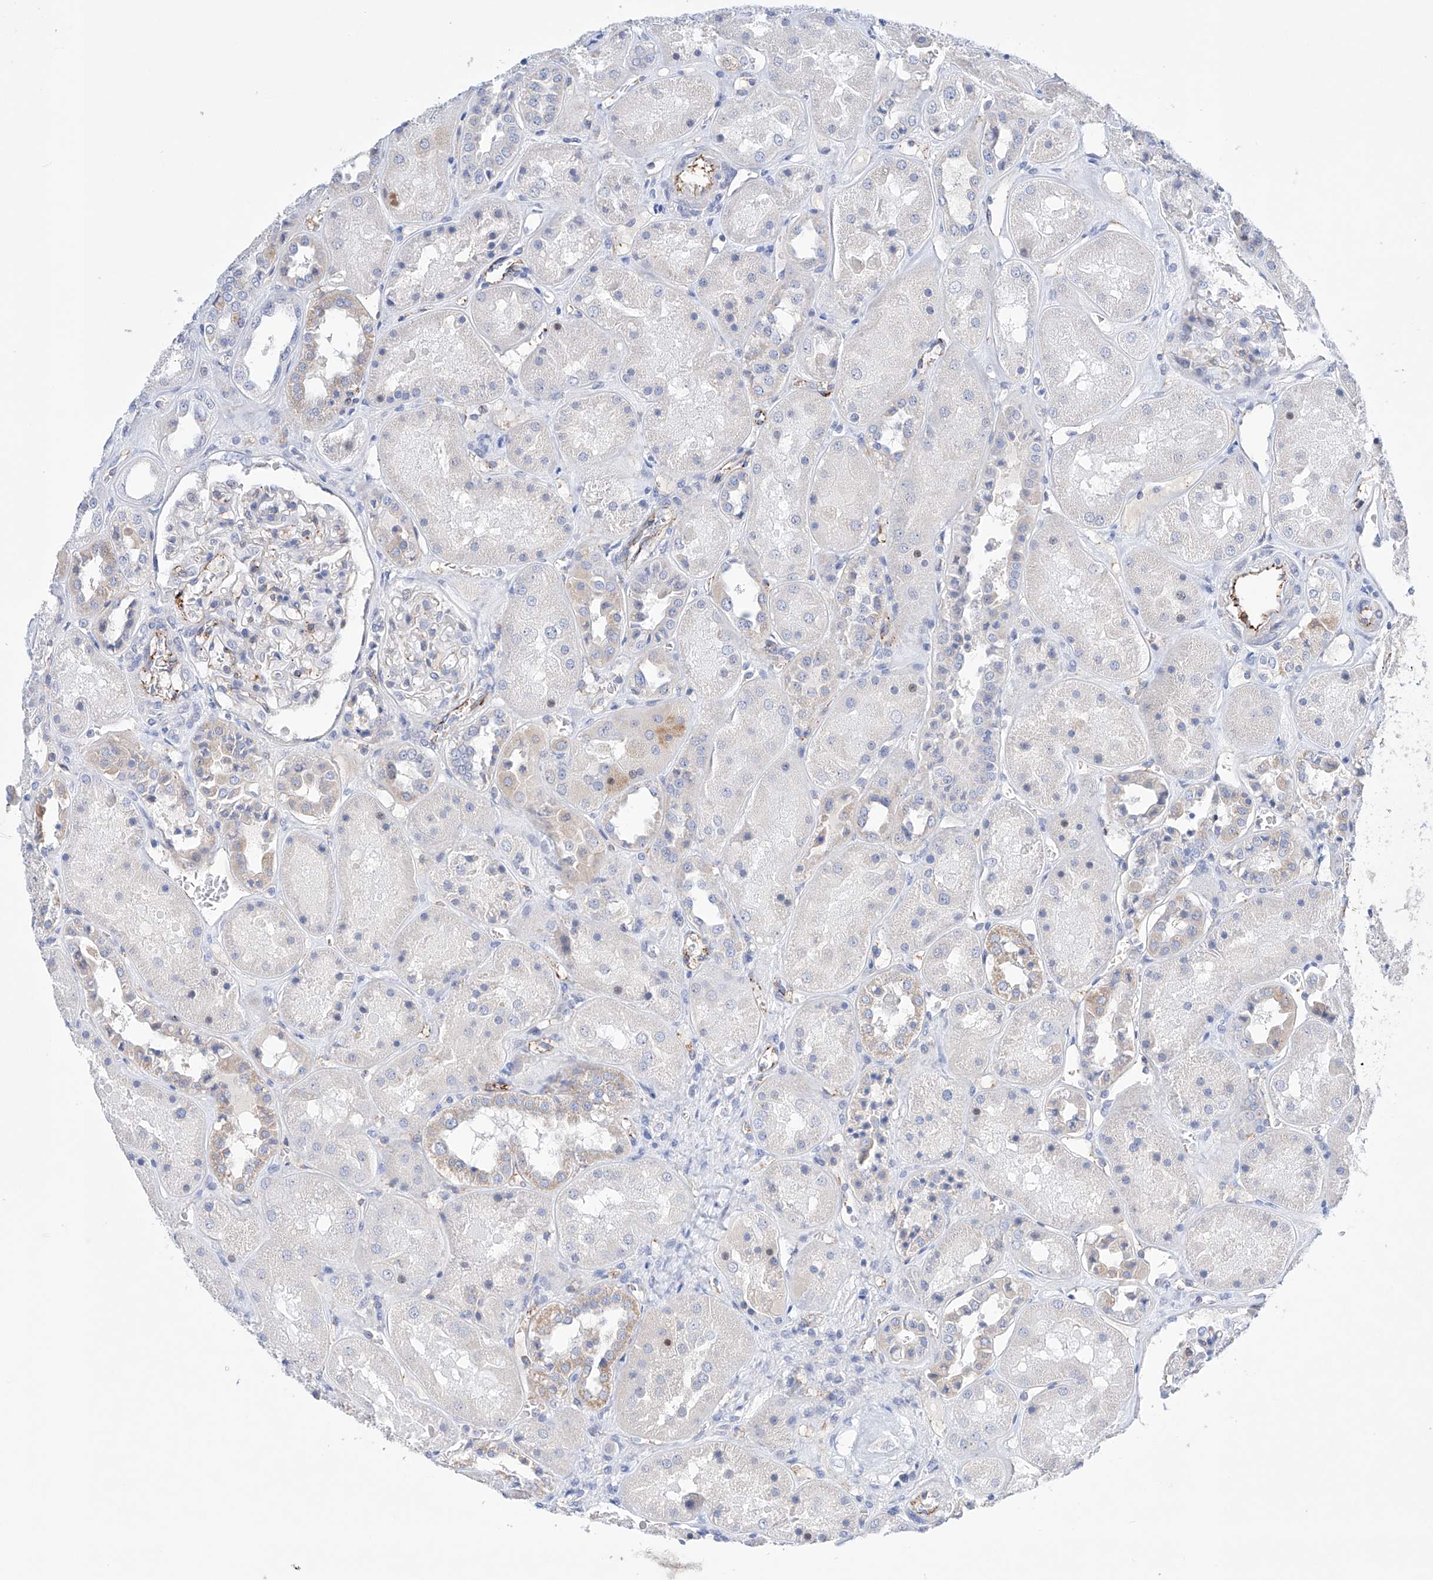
{"staining": {"intensity": "negative", "quantity": "none", "location": "none"}, "tissue": "kidney", "cell_type": "Cells in glomeruli", "image_type": "normal", "snomed": [{"axis": "morphology", "description": "Normal tissue, NOS"}, {"axis": "topography", "description": "Kidney"}], "caption": "This is an immunohistochemistry (IHC) histopathology image of normal human kidney. There is no expression in cells in glomeruli.", "gene": "ETV7", "patient": {"sex": "male", "age": 70}}